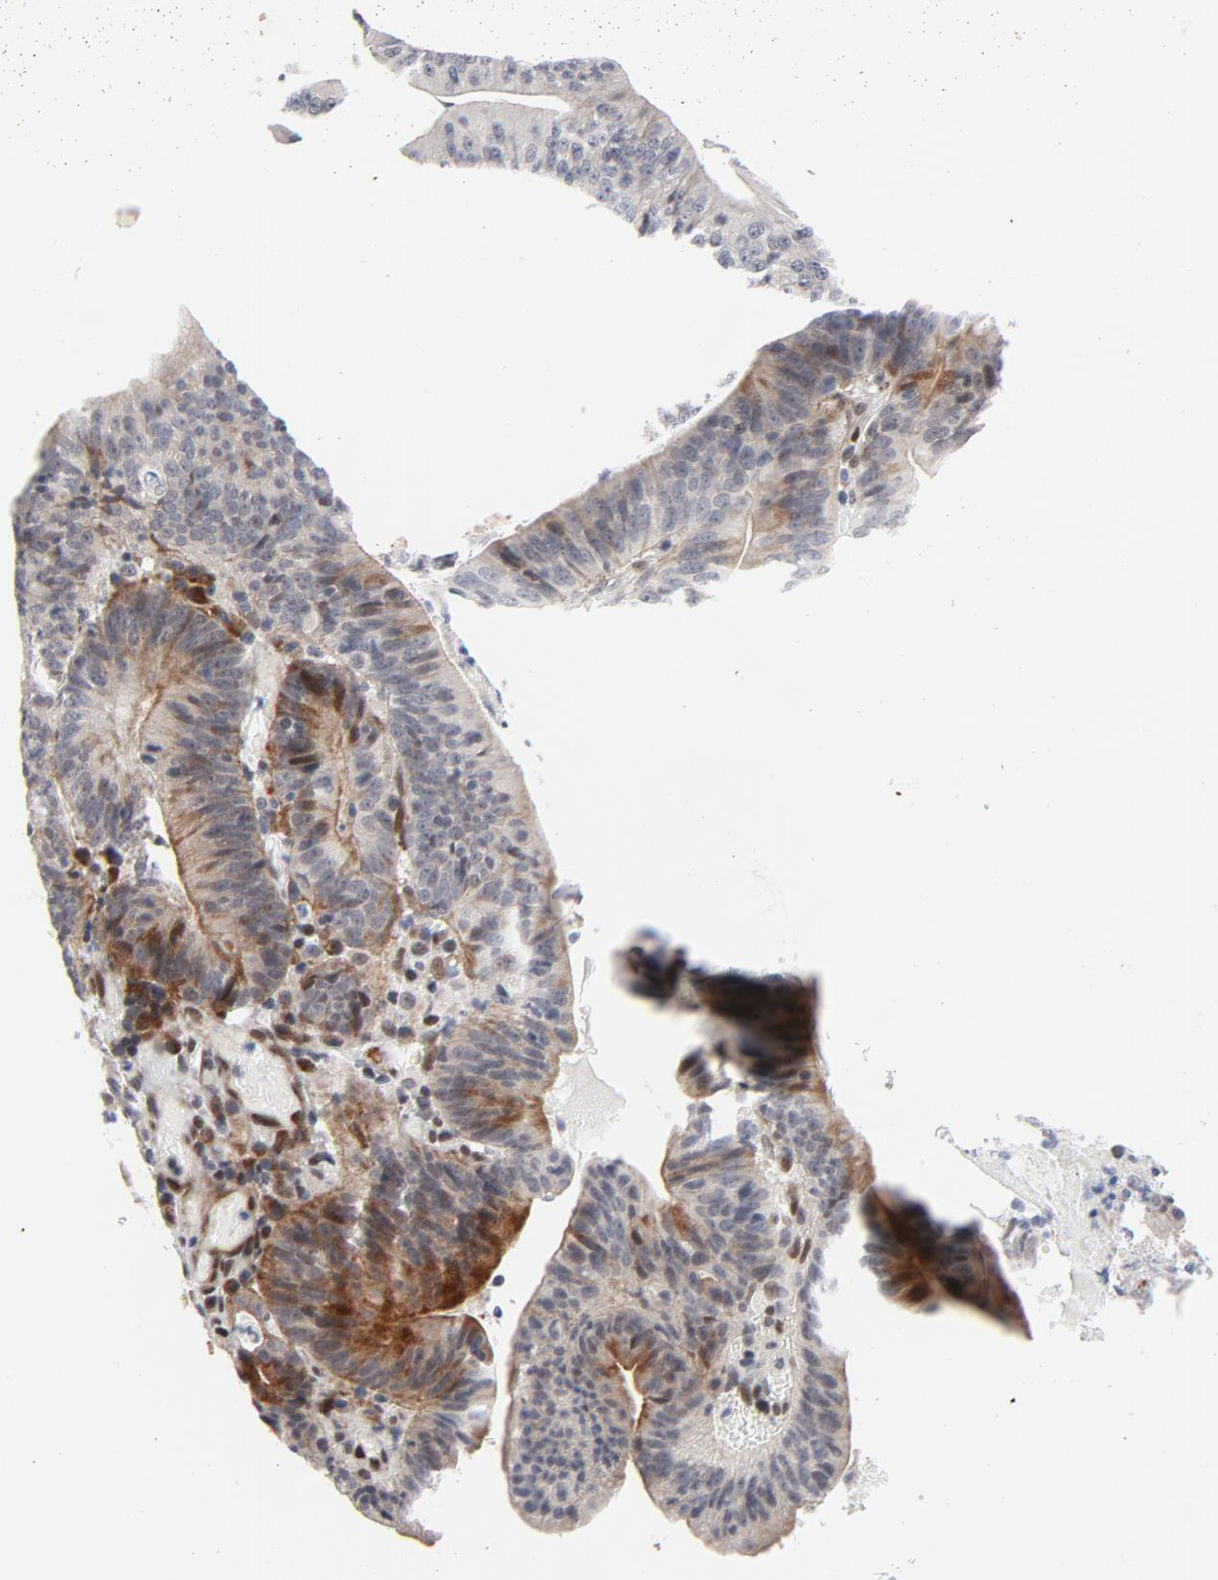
{"staining": {"intensity": "negative", "quantity": "none", "location": "none"}, "tissue": "stomach cancer", "cell_type": "Tumor cells", "image_type": "cancer", "snomed": [{"axis": "morphology", "description": "Adenocarcinoma, NOS"}, {"axis": "topography", "description": "Stomach, lower"}], "caption": "Immunohistochemistry (IHC) histopathology image of neoplastic tissue: stomach adenocarcinoma stained with DAB reveals no significant protein staining in tumor cells.", "gene": "NFIC", "patient": {"sex": "female", "age": 86}}